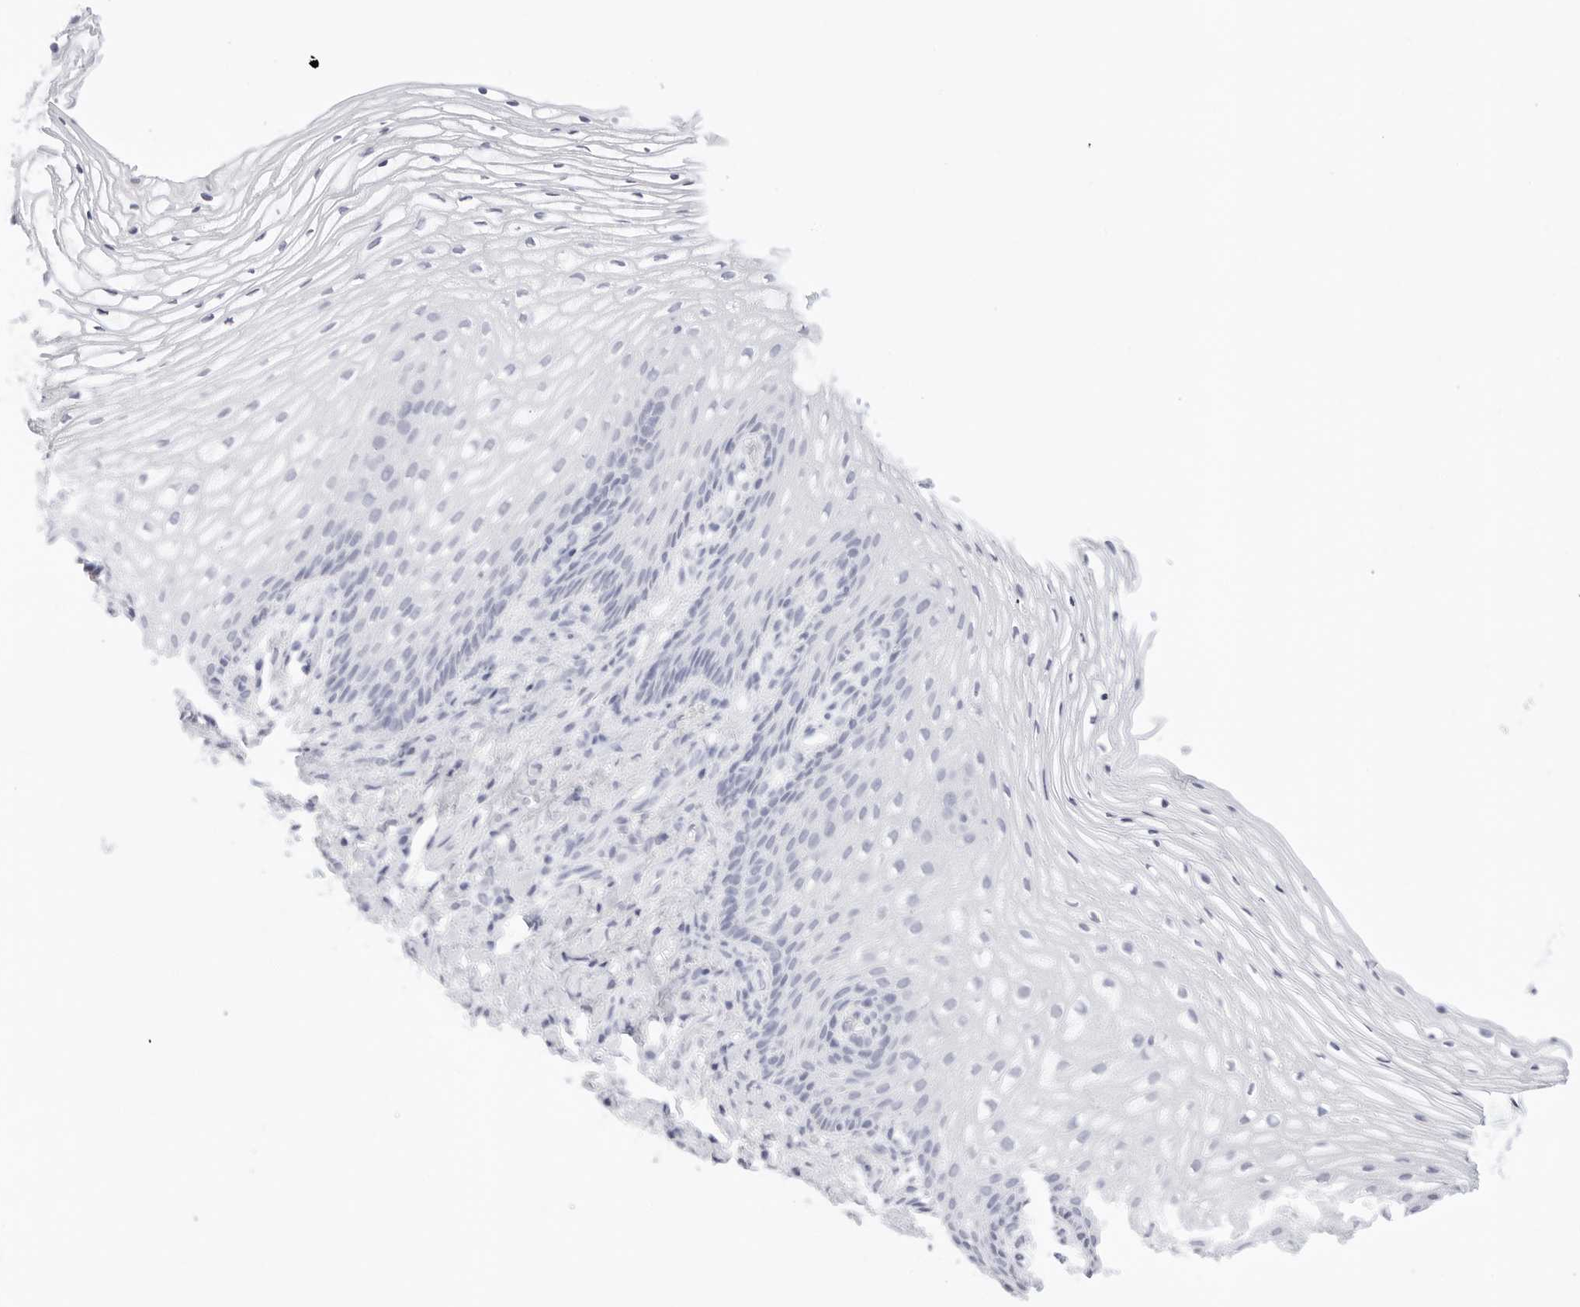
{"staining": {"intensity": "negative", "quantity": "none", "location": "none"}, "tissue": "vagina", "cell_type": "Squamous epithelial cells", "image_type": "normal", "snomed": [{"axis": "morphology", "description": "Normal tissue, NOS"}, {"axis": "topography", "description": "Vagina"}], "caption": "Immunohistochemistry photomicrograph of benign vagina: vagina stained with DAB demonstrates no significant protein staining in squamous epithelial cells. The staining was performed using DAB to visualize the protein expression in brown, while the nuclei were stained in blue with hematoxylin (Magnification: 20x).", "gene": "TFF2", "patient": {"sex": "female", "age": 60}}